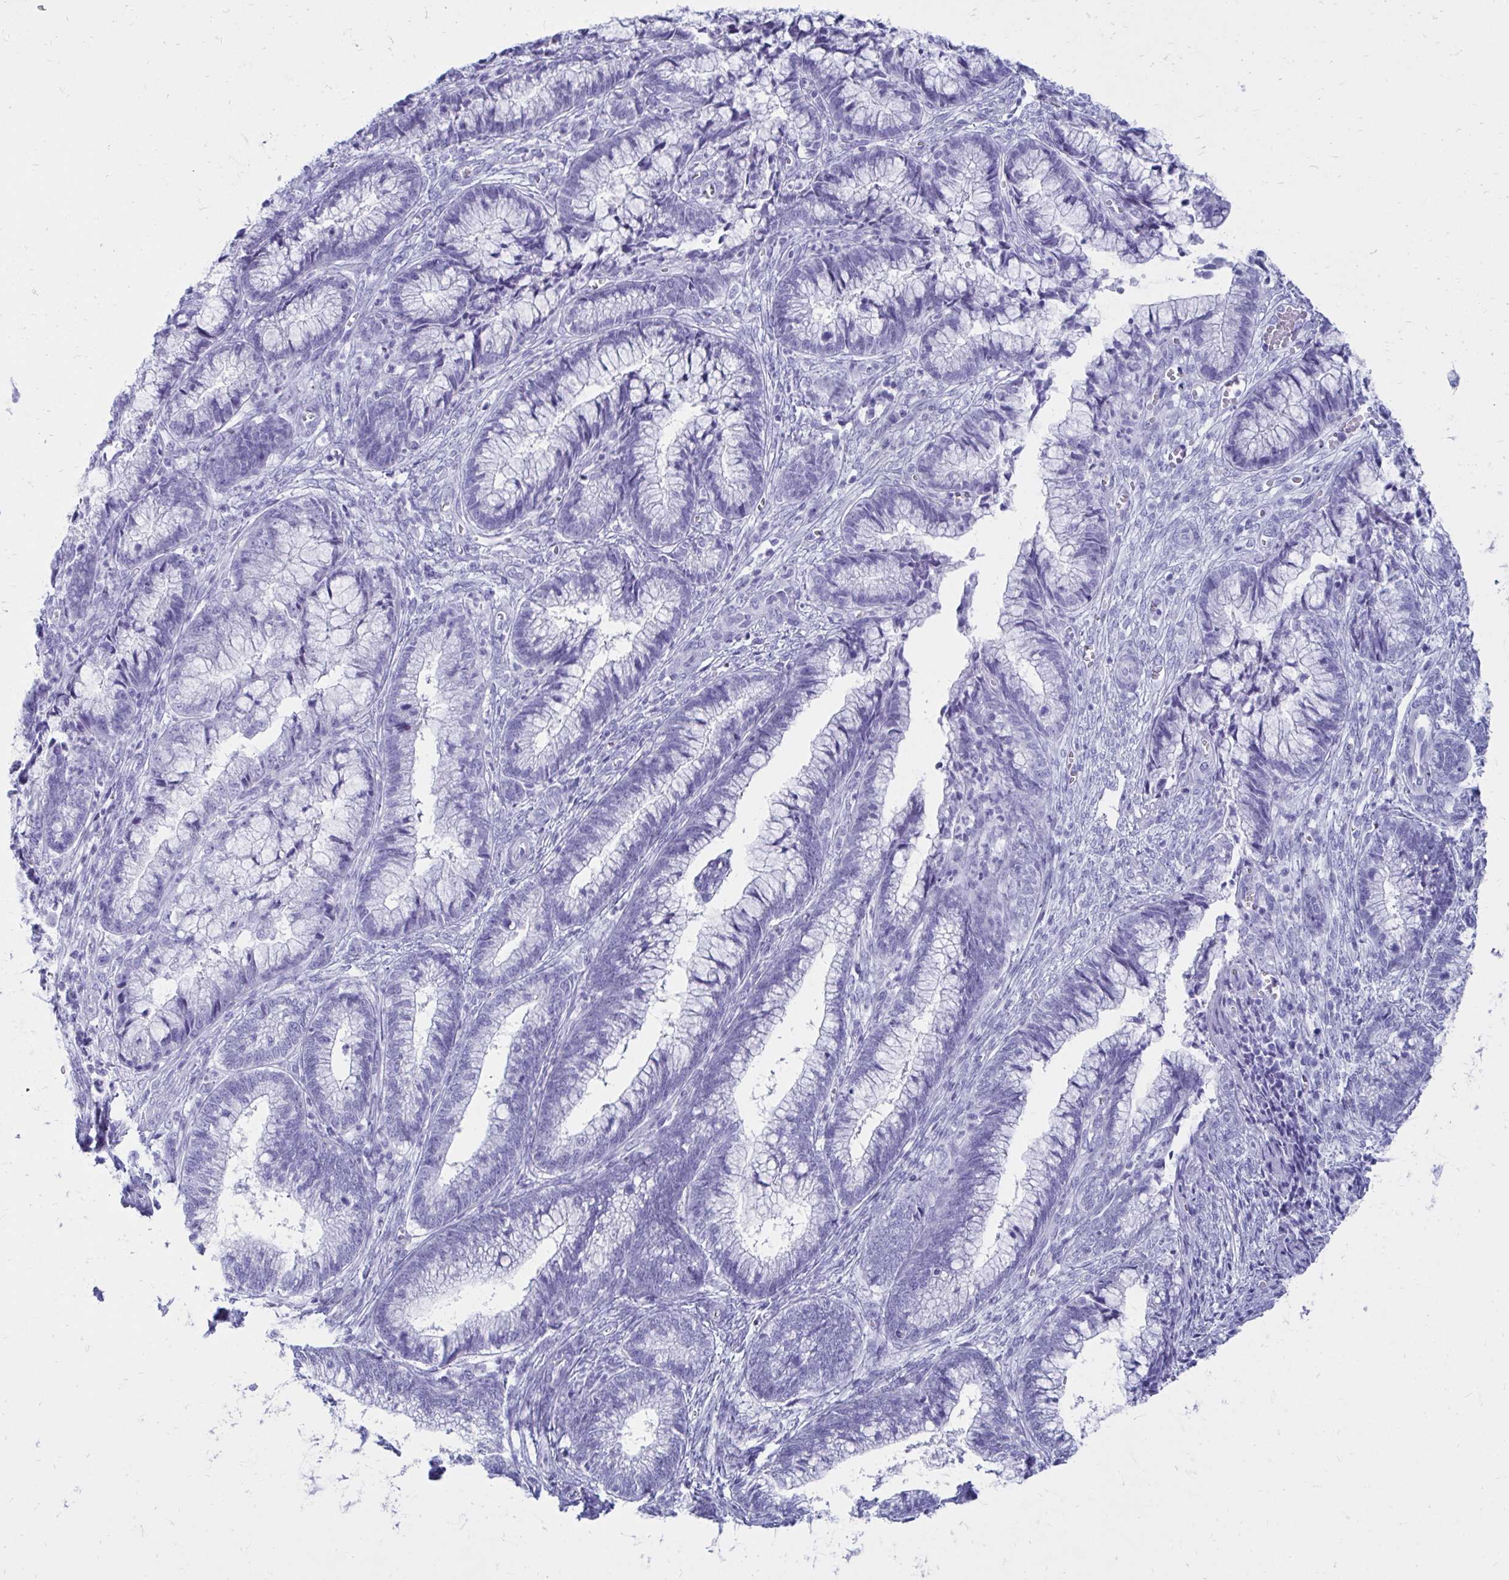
{"staining": {"intensity": "negative", "quantity": "none", "location": "none"}, "tissue": "cervical cancer", "cell_type": "Tumor cells", "image_type": "cancer", "snomed": [{"axis": "morphology", "description": "Adenocarcinoma, NOS"}, {"axis": "topography", "description": "Cervix"}], "caption": "This is an IHC histopathology image of human cervical cancer. There is no staining in tumor cells.", "gene": "OR10R2", "patient": {"sex": "female", "age": 44}}